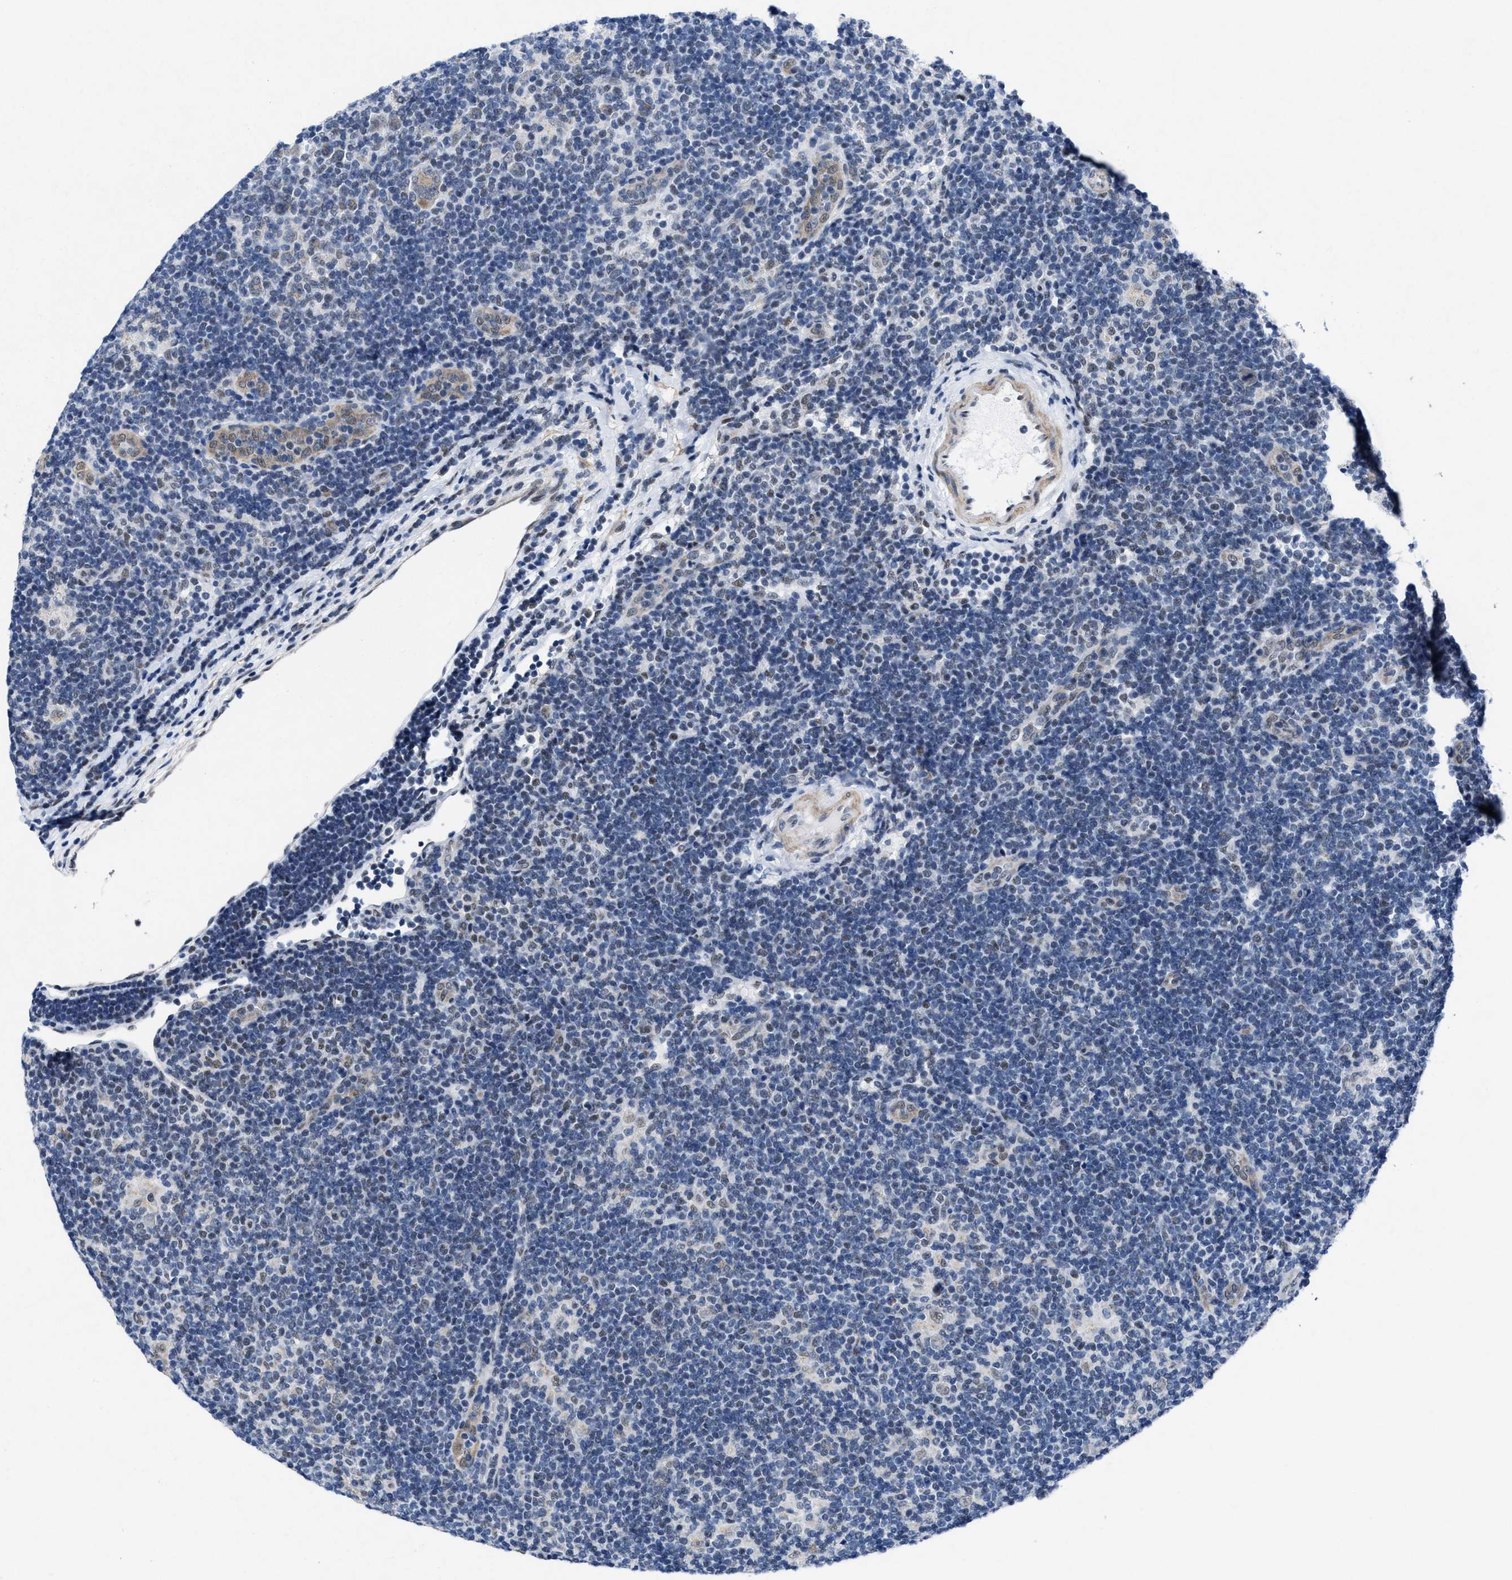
{"staining": {"intensity": "weak", "quantity": "<25%", "location": "cytoplasmic/membranous,nuclear"}, "tissue": "lymphoma", "cell_type": "Tumor cells", "image_type": "cancer", "snomed": [{"axis": "morphology", "description": "Hodgkin's disease, NOS"}, {"axis": "topography", "description": "Lymph node"}], "caption": "Lymphoma stained for a protein using immunohistochemistry (IHC) reveals no positivity tumor cells.", "gene": "ID3", "patient": {"sex": "female", "age": 57}}